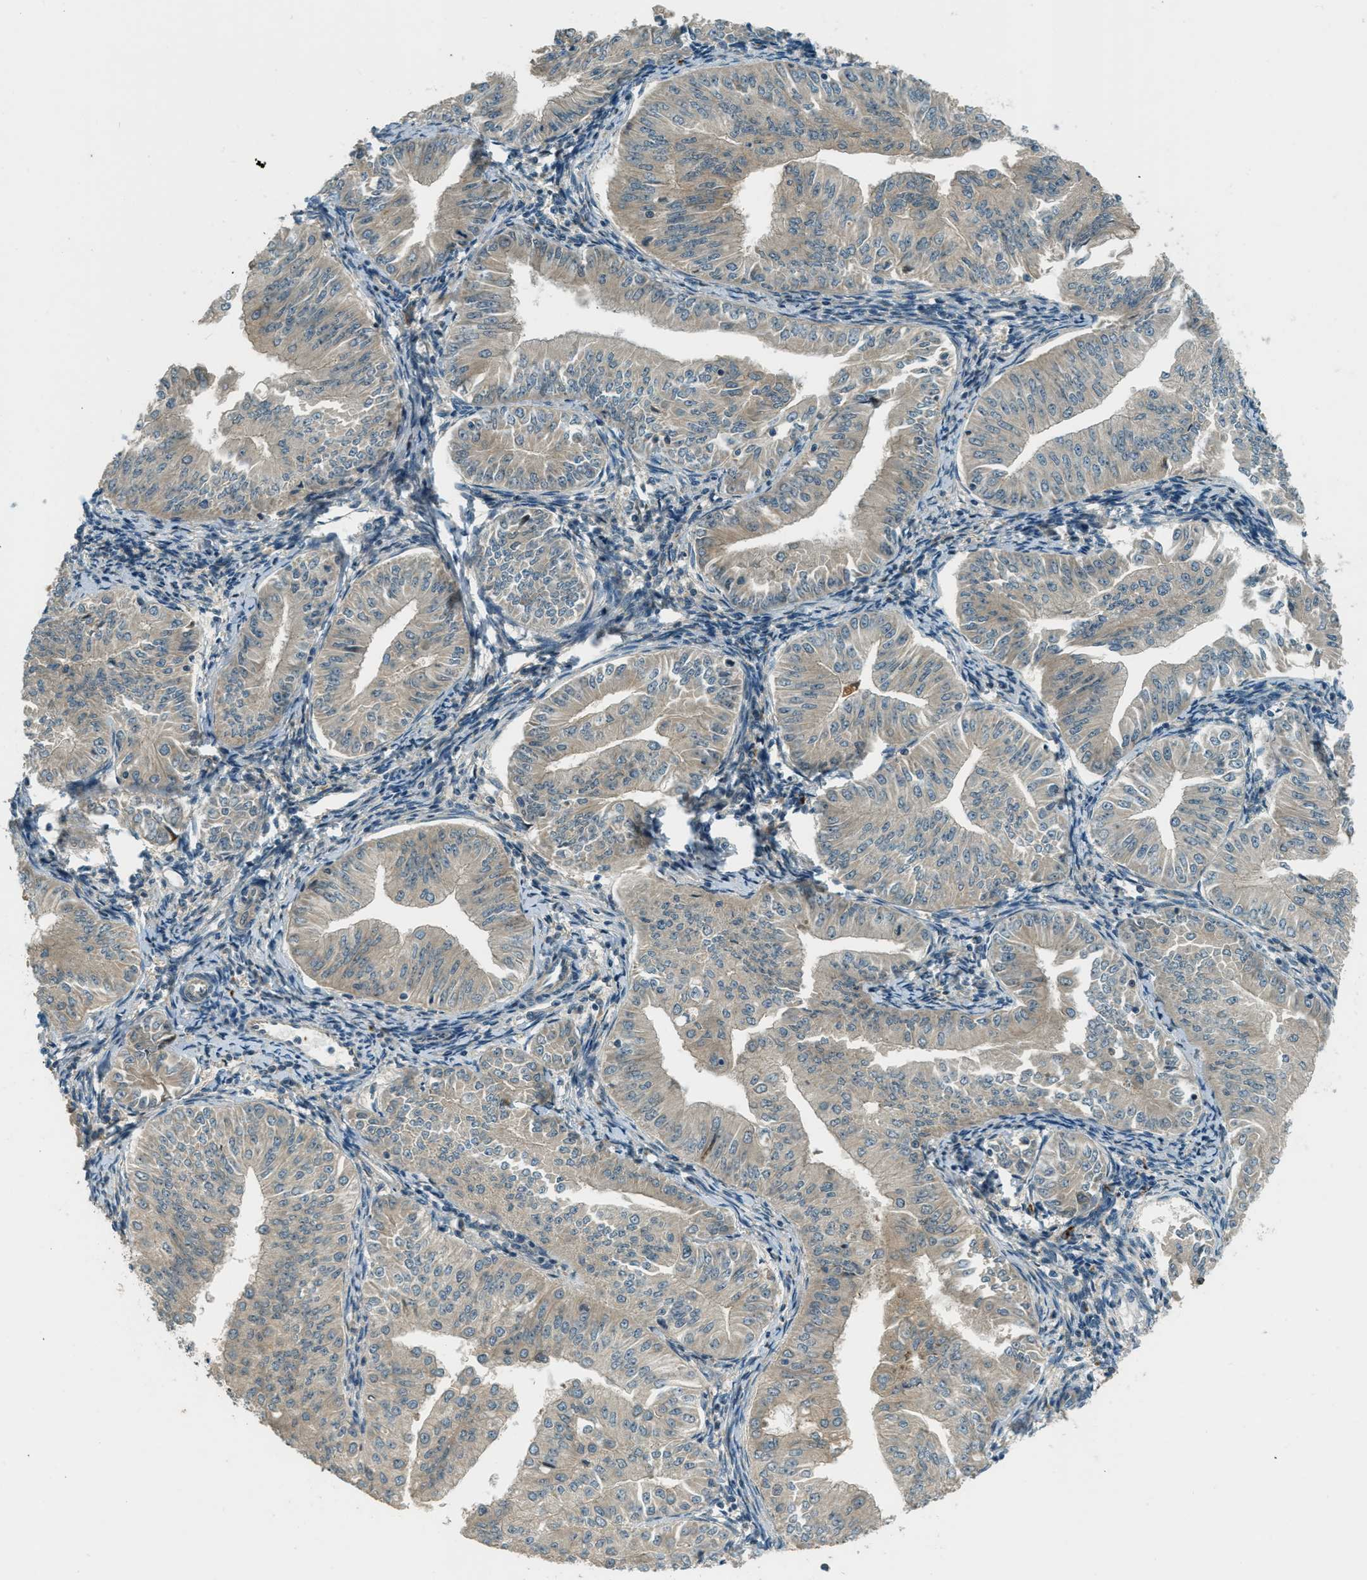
{"staining": {"intensity": "weak", "quantity": ">75%", "location": "cytoplasmic/membranous"}, "tissue": "endometrial cancer", "cell_type": "Tumor cells", "image_type": "cancer", "snomed": [{"axis": "morphology", "description": "Normal tissue, NOS"}, {"axis": "morphology", "description": "Adenocarcinoma, NOS"}, {"axis": "topography", "description": "Endometrium"}], "caption": "IHC histopathology image of endometrial cancer (adenocarcinoma) stained for a protein (brown), which exhibits low levels of weak cytoplasmic/membranous staining in about >75% of tumor cells.", "gene": "PTPN23", "patient": {"sex": "female", "age": 53}}